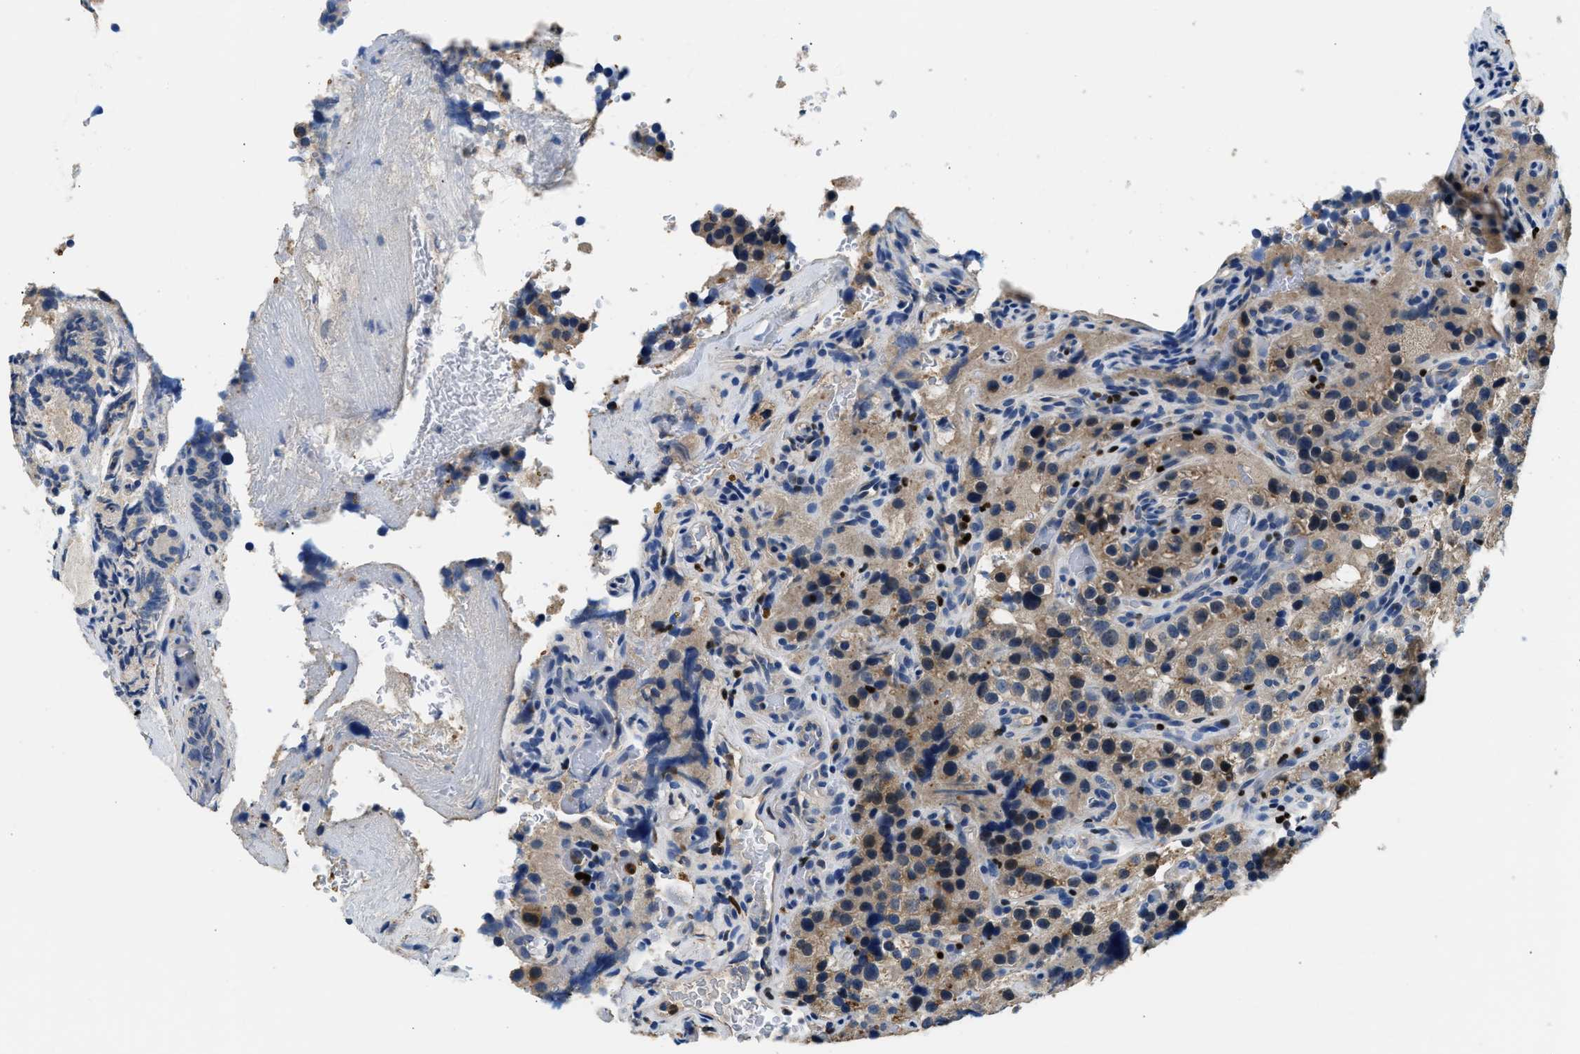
{"staining": {"intensity": "weak", "quantity": ">75%", "location": "cytoplasmic/membranous"}, "tissue": "parathyroid gland", "cell_type": "Glandular cells", "image_type": "normal", "snomed": [{"axis": "morphology", "description": "Normal tissue, NOS"}, {"axis": "morphology", "description": "Adenoma, NOS"}, {"axis": "topography", "description": "Parathyroid gland"}], "caption": "The image shows a brown stain indicating the presence of a protein in the cytoplasmic/membranous of glandular cells in parathyroid gland.", "gene": "TOX", "patient": {"sex": "female", "age": 51}}